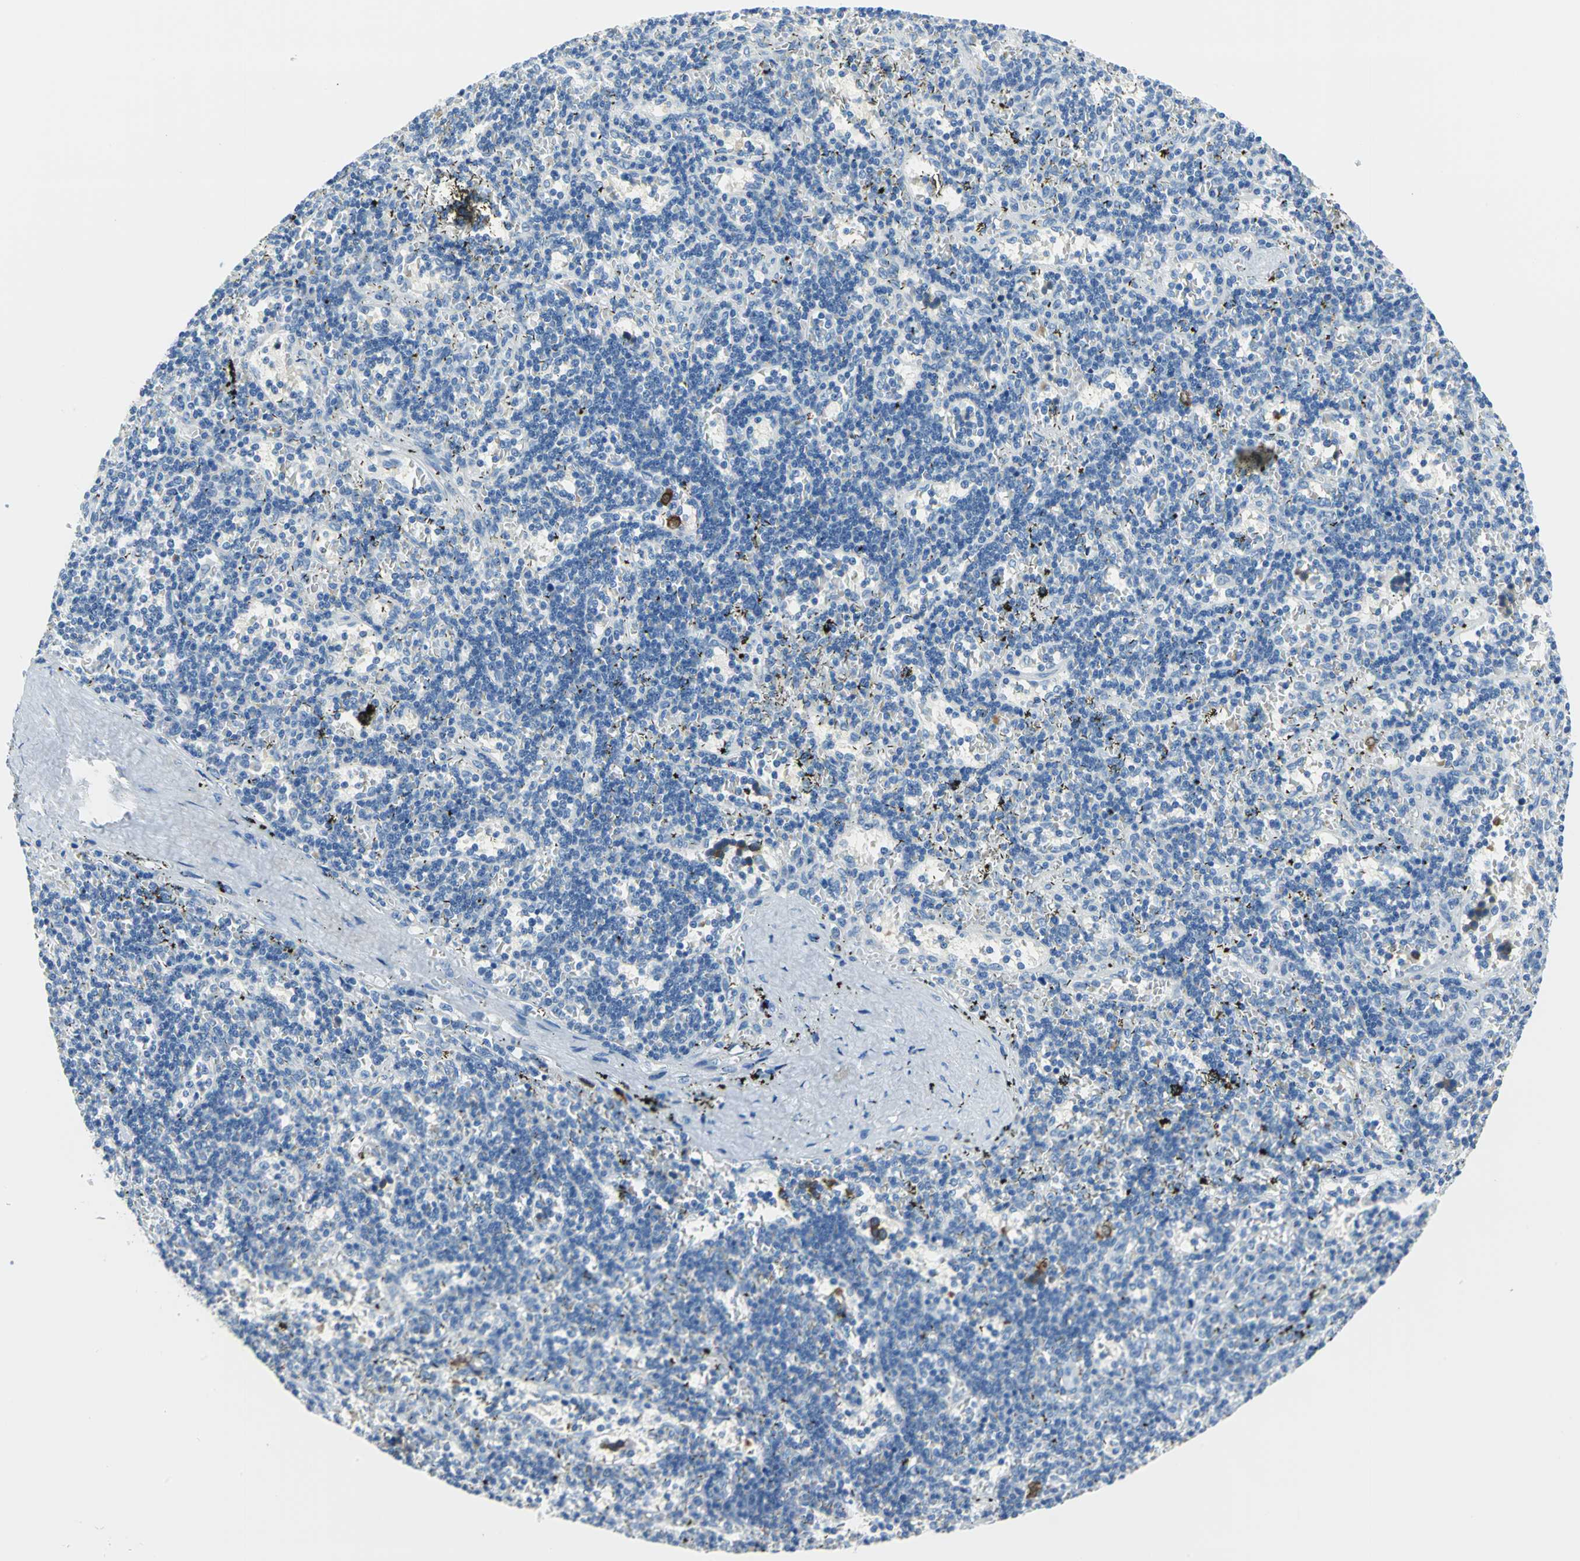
{"staining": {"intensity": "negative", "quantity": "none", "location": "none"}, "tissue": "lymphoma", "cell_type": "Tumor cells", "image_type": "cancer", "snomed": [{"axis": "morphology", "description": "Malignant lymphoma, non-Hodgkin's type, Low grade"}, {"axis": "topography", "description": "Spleen"}], "caption": "High power microscopy micrograph of an IHC histopathology image of malignant lymphoma, non-Hodgkin's type (low-grade), revealing no significant expression in tumor cells.", "gene": "PKLR", "patient": {"sex": "male", "age": 60}}